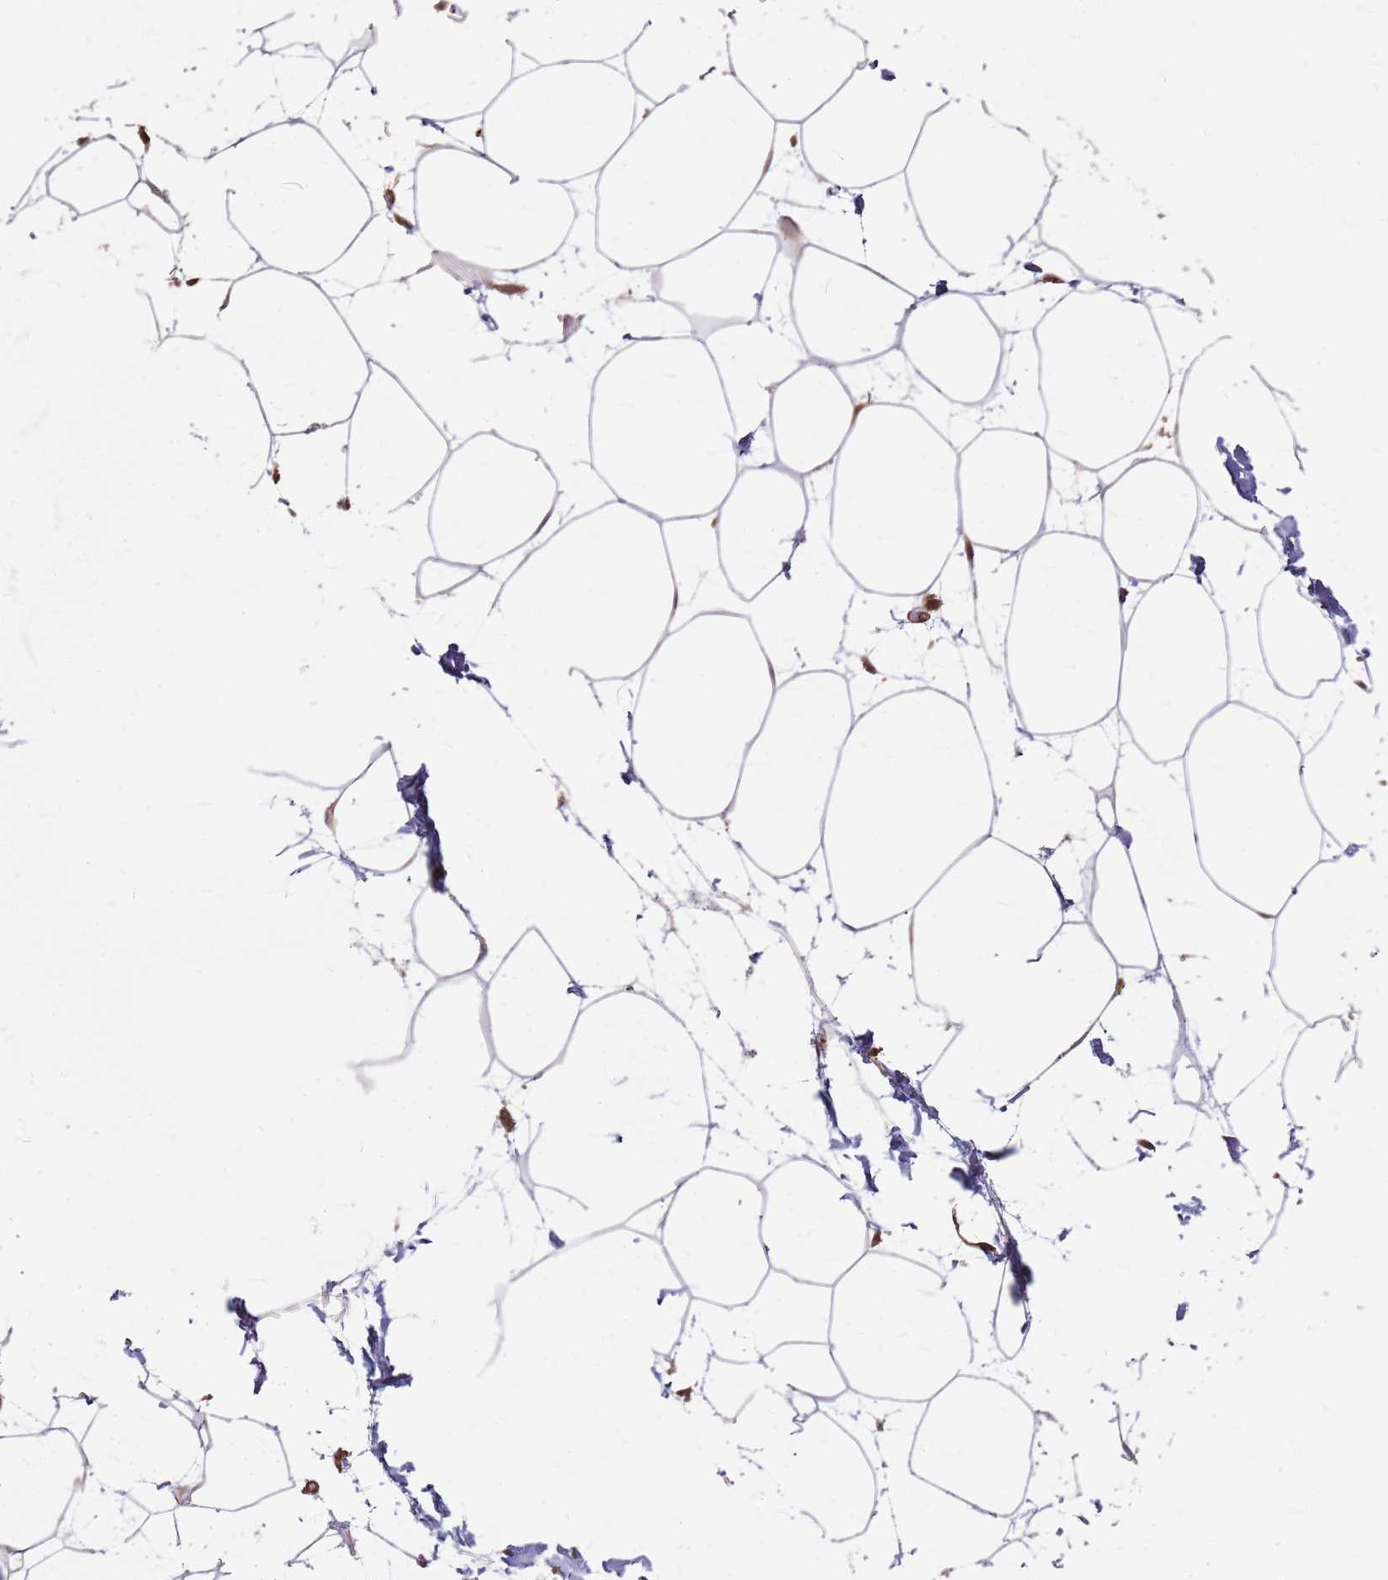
{"staining": {"intensity": "weak", "quantity": "<25%", "location": "cytoplasmic/membranous"}, "tissue": "adipose tissue", "cell_type": "Adipocytes", "image_type": "normal", "snomed": [{"axis": "morphology", "description": "Normal tissue, NOS"}, {"axis": "topography", "description": "Adipose tissue"}], "caption": "Immunohistochemistry of benign human adipose tissue exhibits no staining in adipocytes. The staining was performed using DAB (3,3'-diaminobenzidine) to visualize the protein expression in brown, while the nuclei were stained in blue with hematoxylin (Magnification: 20x).", "gene": "HDX", "patient": {"sex": "female", "age": 37}}